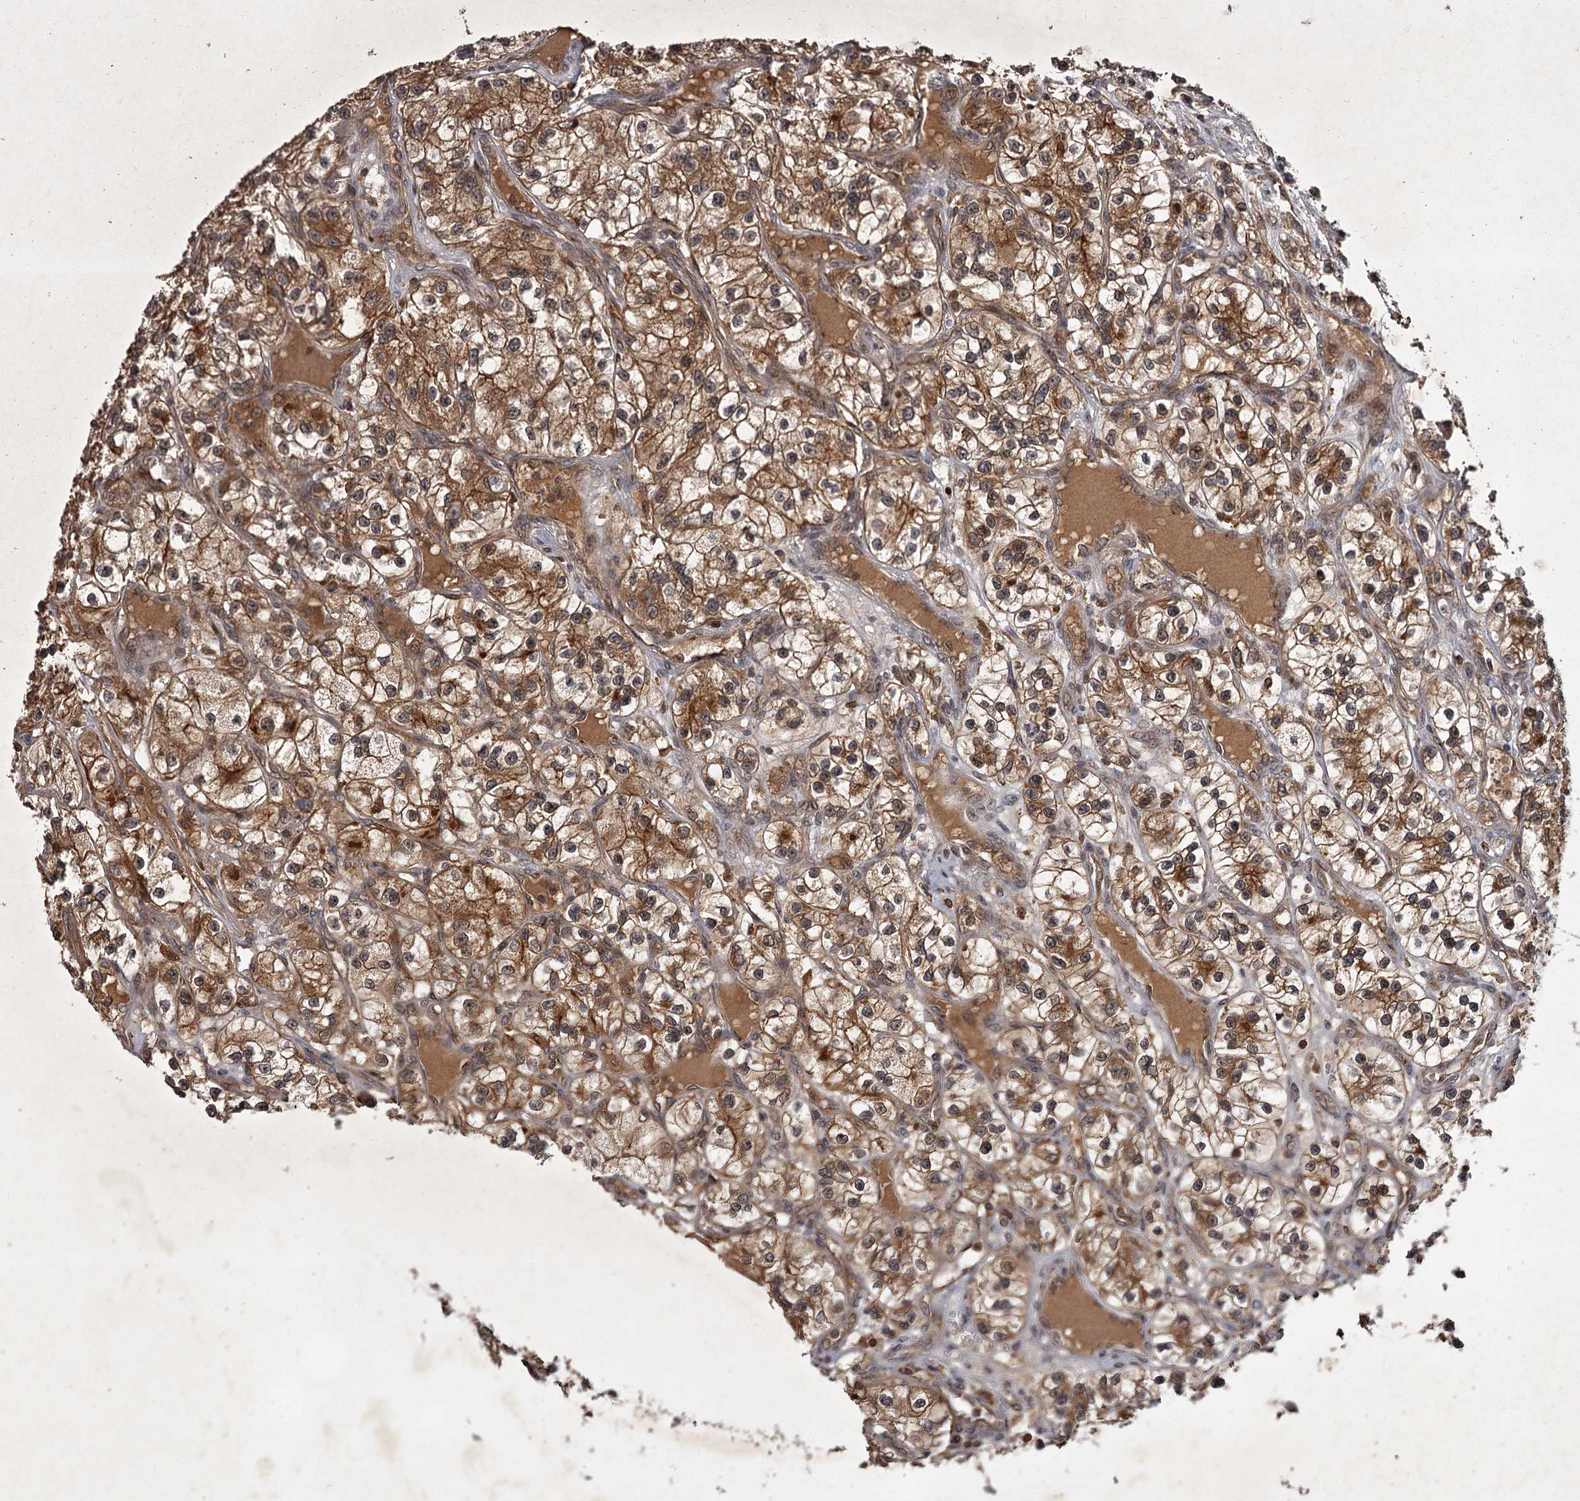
{"staining": {"intensity": "strong", "quantity": ">75%", "location": "cytoplasmic/membranous,nuclear"}, "tissue": "renal cancer", "cell_type": "Tumor cells", "image_type": "cancer", "snomed": [{"axis": "morphology", "description": "Adenocarcinoma, NOS"}, {"axis": "topography", "description": "Kidney"}], "caption": "Human adenocarcinoma (renal) stained with a protein marker demonstrates strong staining in tumor cells.", "gene": "TBC1D23", "patient": {"sex": "female", "age": 57}}